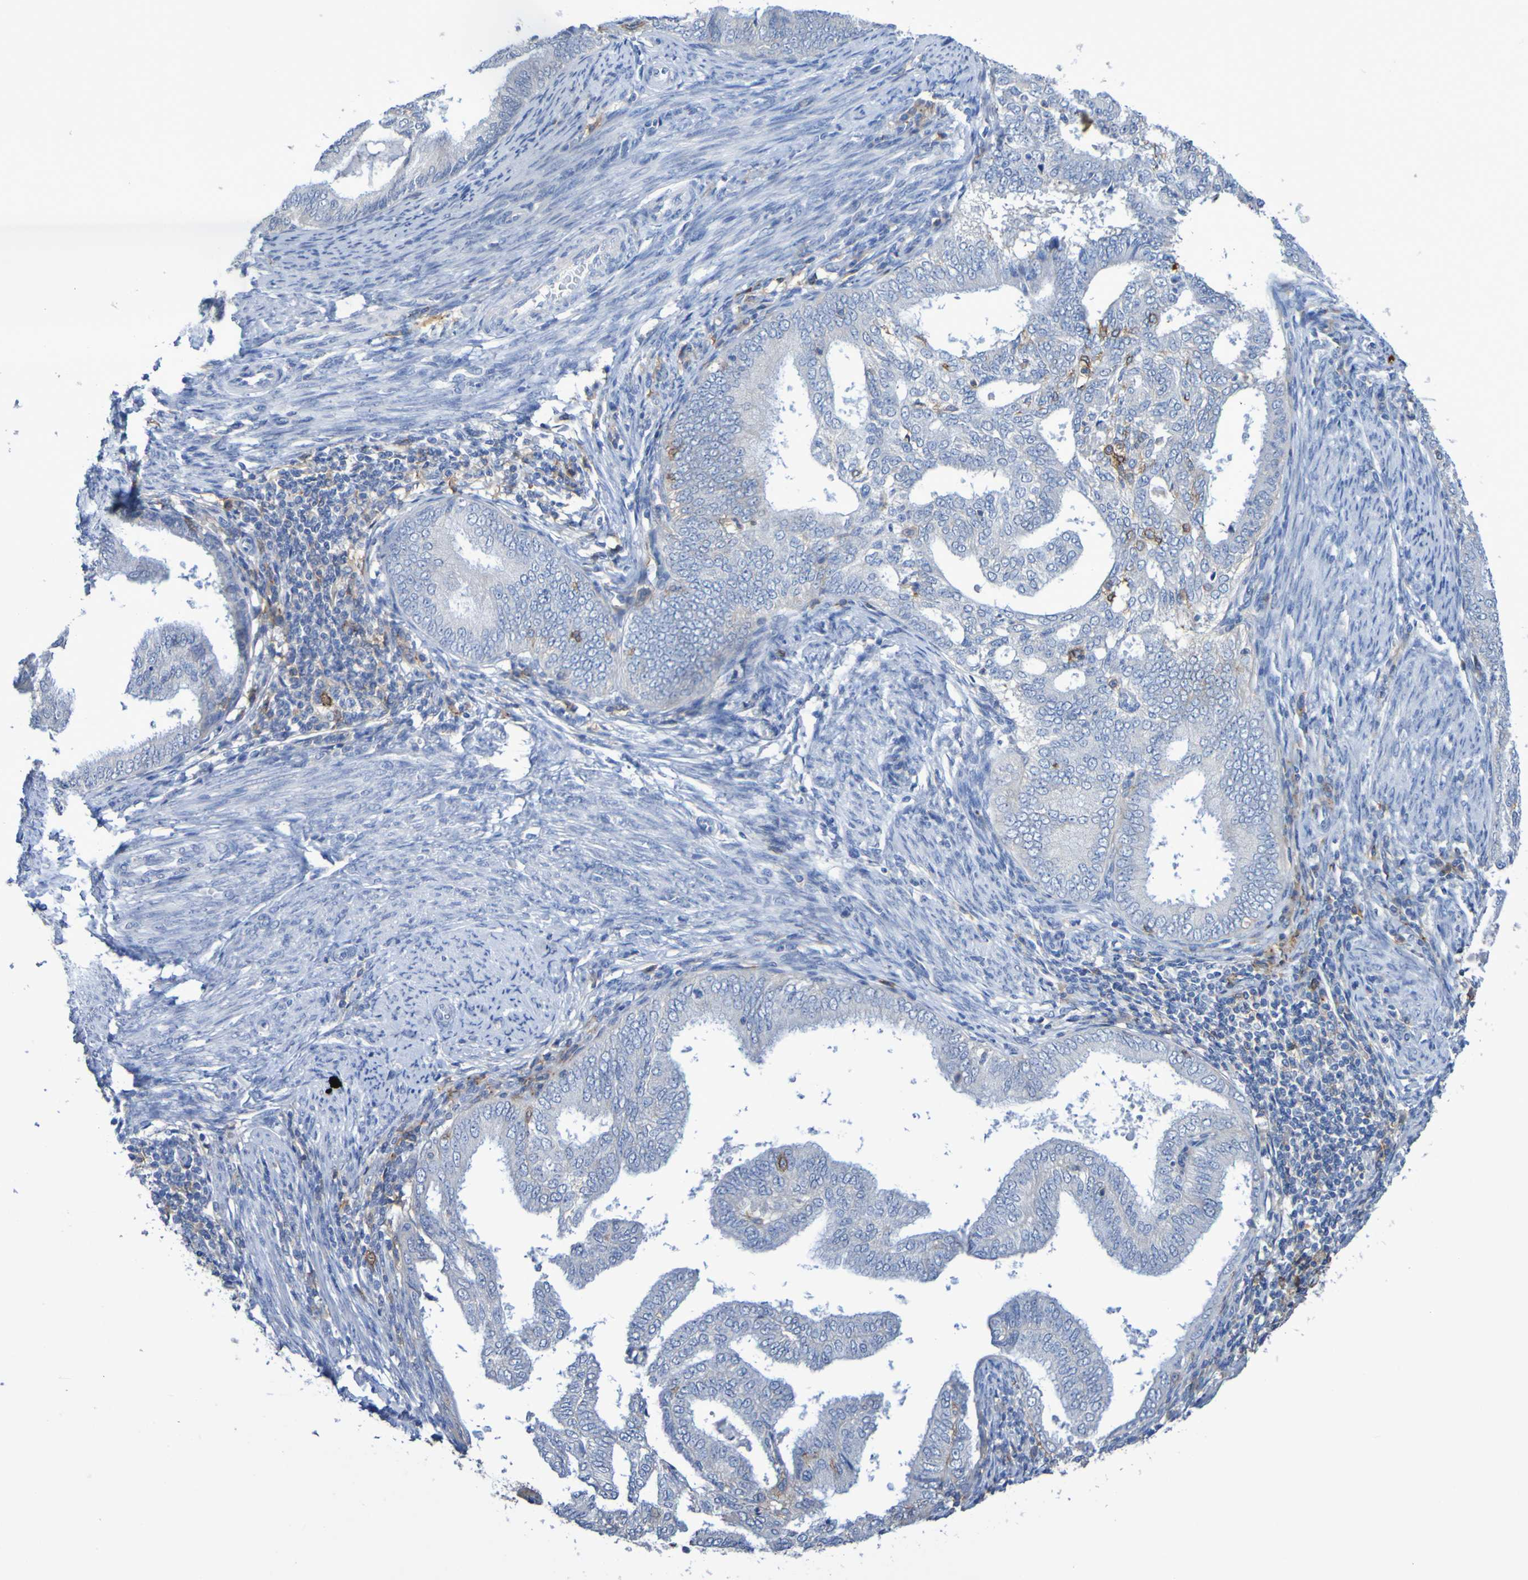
{"staining": {"intensity": "moderate", "quantity": "<25%", "location": "cytoplasmic/membranous"}, "tissue": "endometrial cancer", "cell_type": "Tumor cells", "image_type": "cancer", "snomed": [{"axis": "morphology", "description": "Adenocarcinoma, NOS"}, {"axis": "topography", "description": "Endometrium"}], "caption": "Protein expression analysis of human endometrial cancer (adenocarcinoma) reveals moderate cytoplasmic/membranous positivity in about <25% of tumor cells.", "gene": "SLC3A2", "patient": {"sex": "female", "age": 58}}